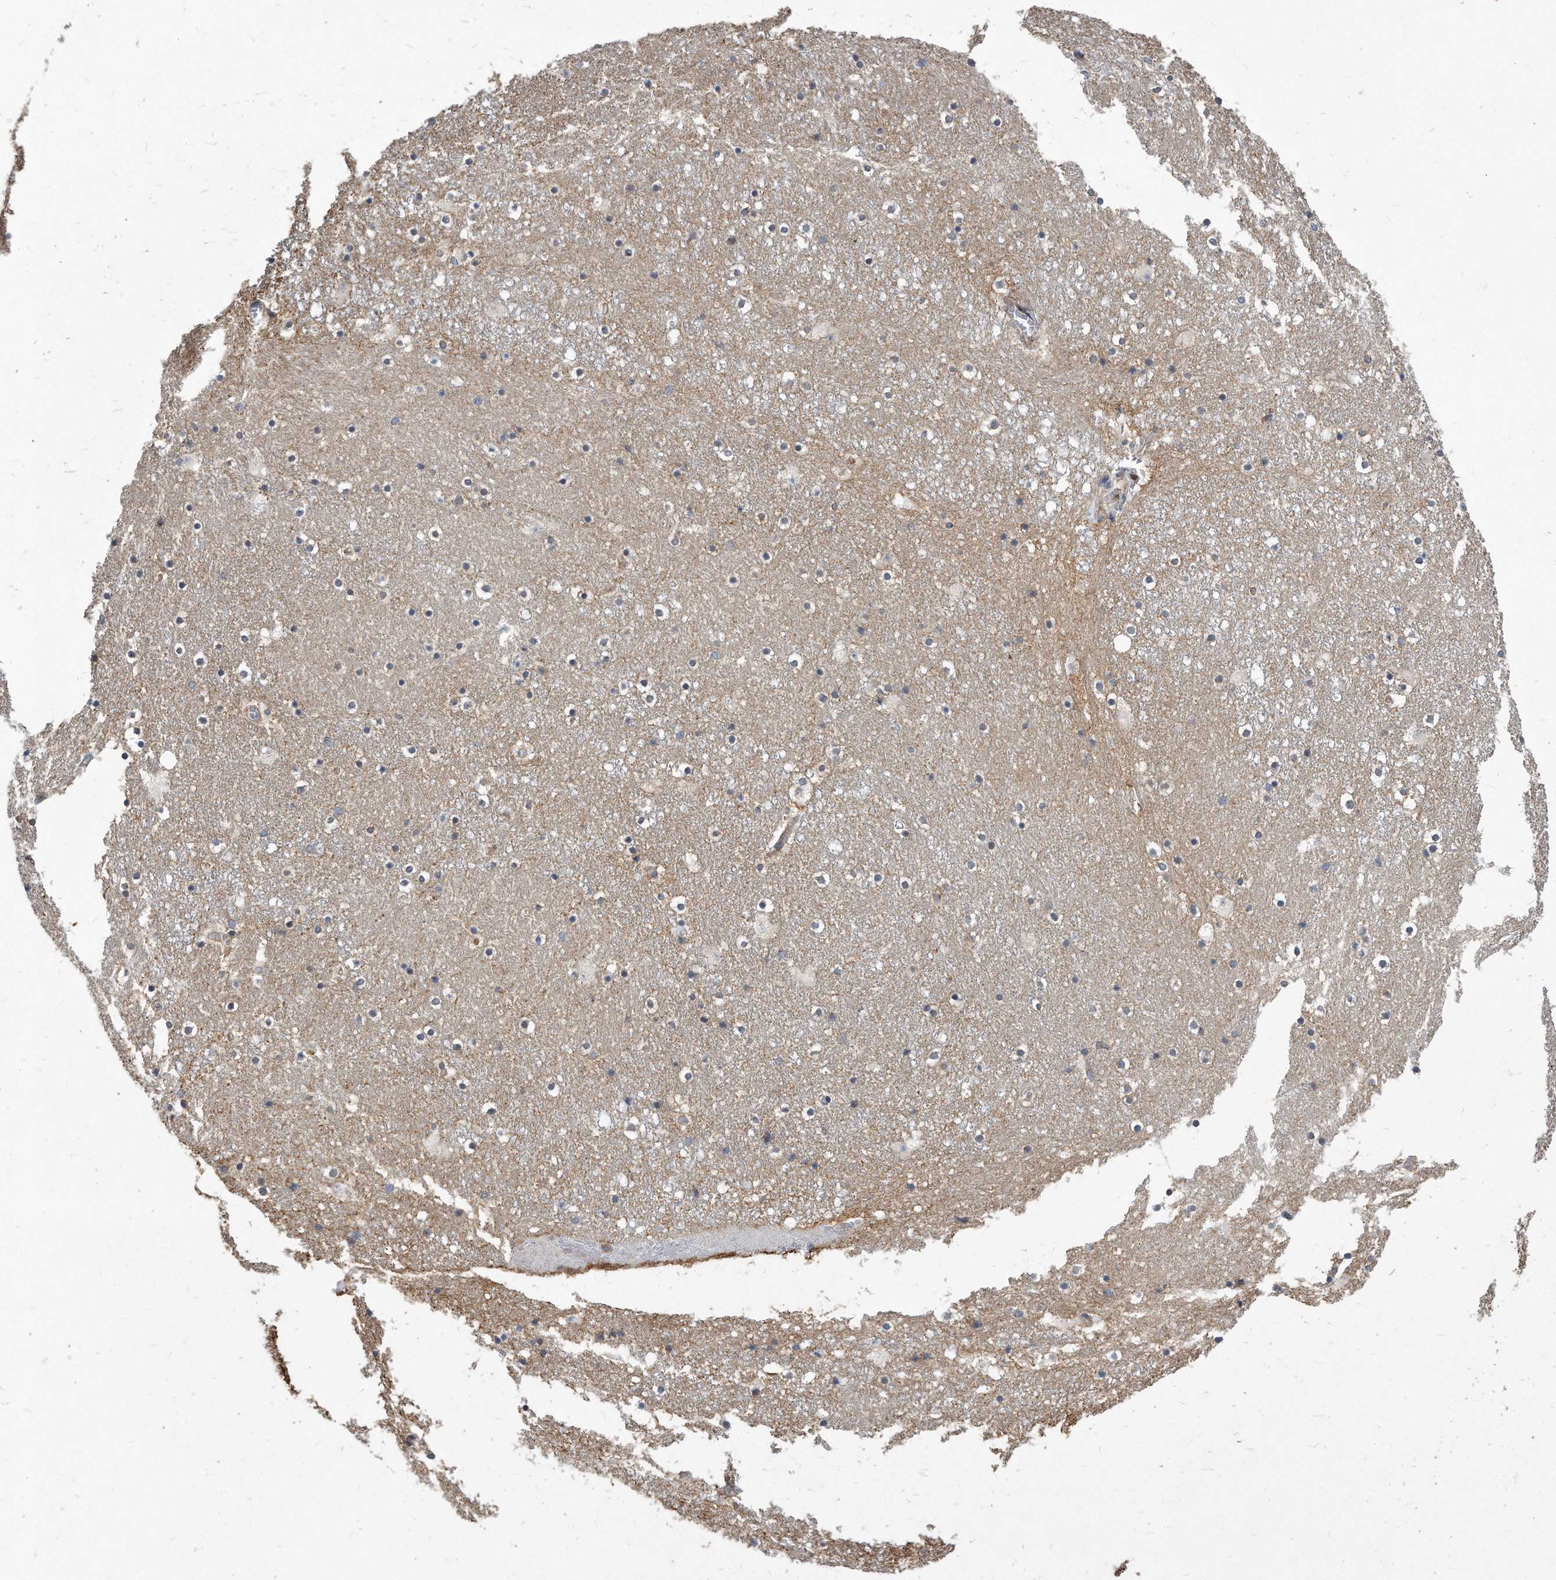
{"staining": {"intensity": "negative", "quantity": "none", "location": "none"}, "tissue": "caudate", "cell_type": "Glial cells", "image_type": "normal", "snomed": [{"axis": "morphology", "description": "Normal tissue, NOS"}, {"axis": "topography", "description": "Lateral ventricle wall"}], "caption": "This image is of benign caudate stained with immunohistochemistry to label a protein in brown with the nuclei are counter-stained blue. There is no positivity in glial cells. Brightfield microscopy of immunohistochemistry stained with DAB (brown) and hematoxylin (blue), captured at high magnification.", "gene": "ATG5", "patient": {"sex": "male", "age": 45}}